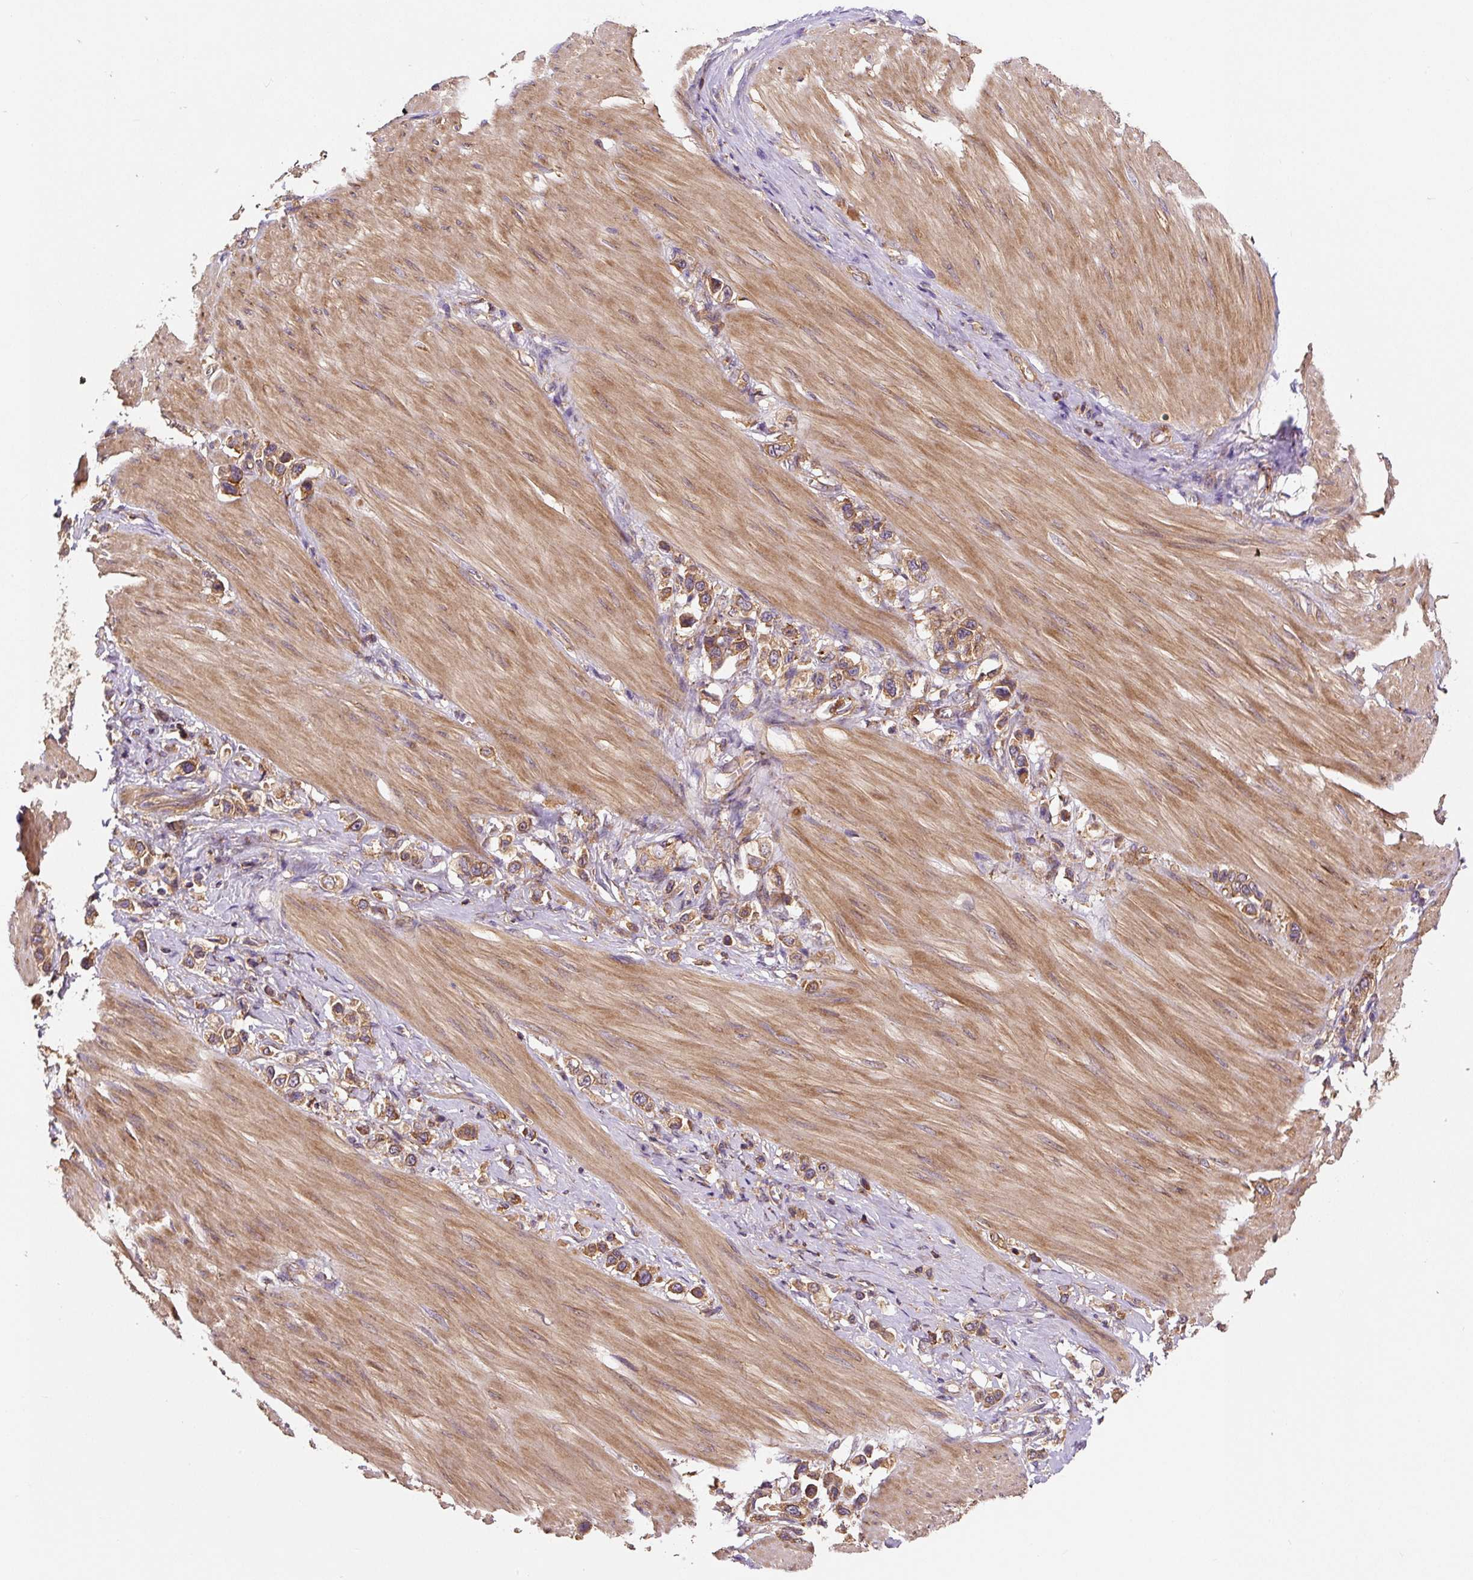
{"staining": {"intensity": "moderate", "quantity": ">75%", "location": "cytoplasmic/membranous"}, "tissue": "stomach cancer", "cell_type": "Tumor cells", "image_type": "cancer", "snomed": [{"axis": "morphology", "description": "Adenocarcinoma, NOS"}, {"axis": "topography", "description": "Stomach"}], "caption": "A medium amount of moderate cytoplasmic/membranous expression is appreciated in about >75% of tumor cells in stomach cancer tissue.", "gene": "EIF2S2", "patient": {"sex": "female", "age": 65}}